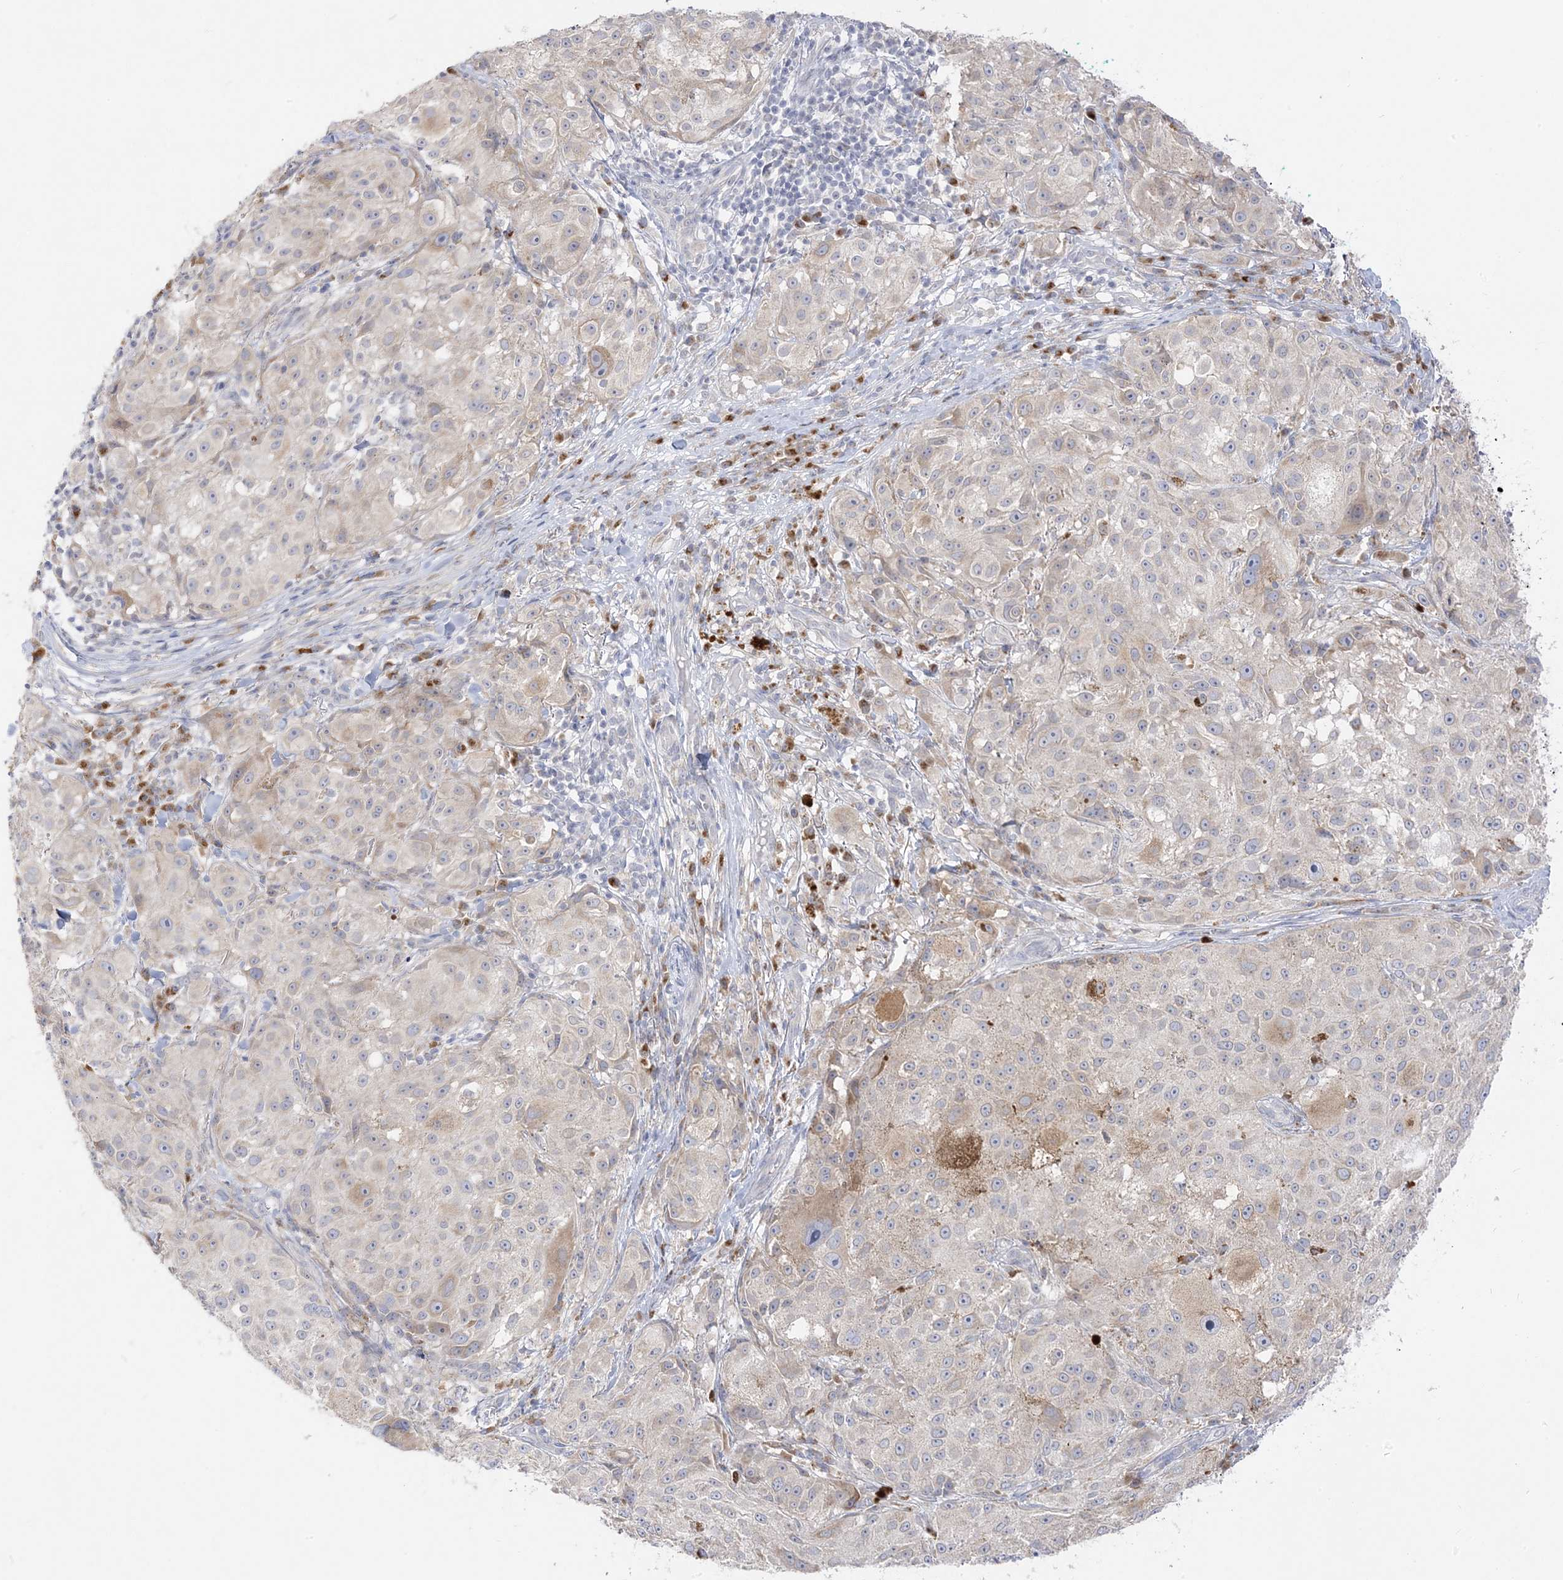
{"staining": {"intensity": "weak", "quantity": "<25%", "location": "cytoplasmic/membranous"}, "tissue": "melanoma", "cell_type": "Tumor cells", "image_type": "cancer", "snomed": [{"axis": "morphology", "description": "Necrosis, NOS"}, {"axis": "morphology", "description": "Malignant melanoma, NOS"}, {"axis": "topography", "description": "Skin"}], "caption": "Malignant melanoma stained for a protein using IHC displays no staining tumor cells.", "gene": "C2CD2", "patient": {"sex": "female", "age": 87}}